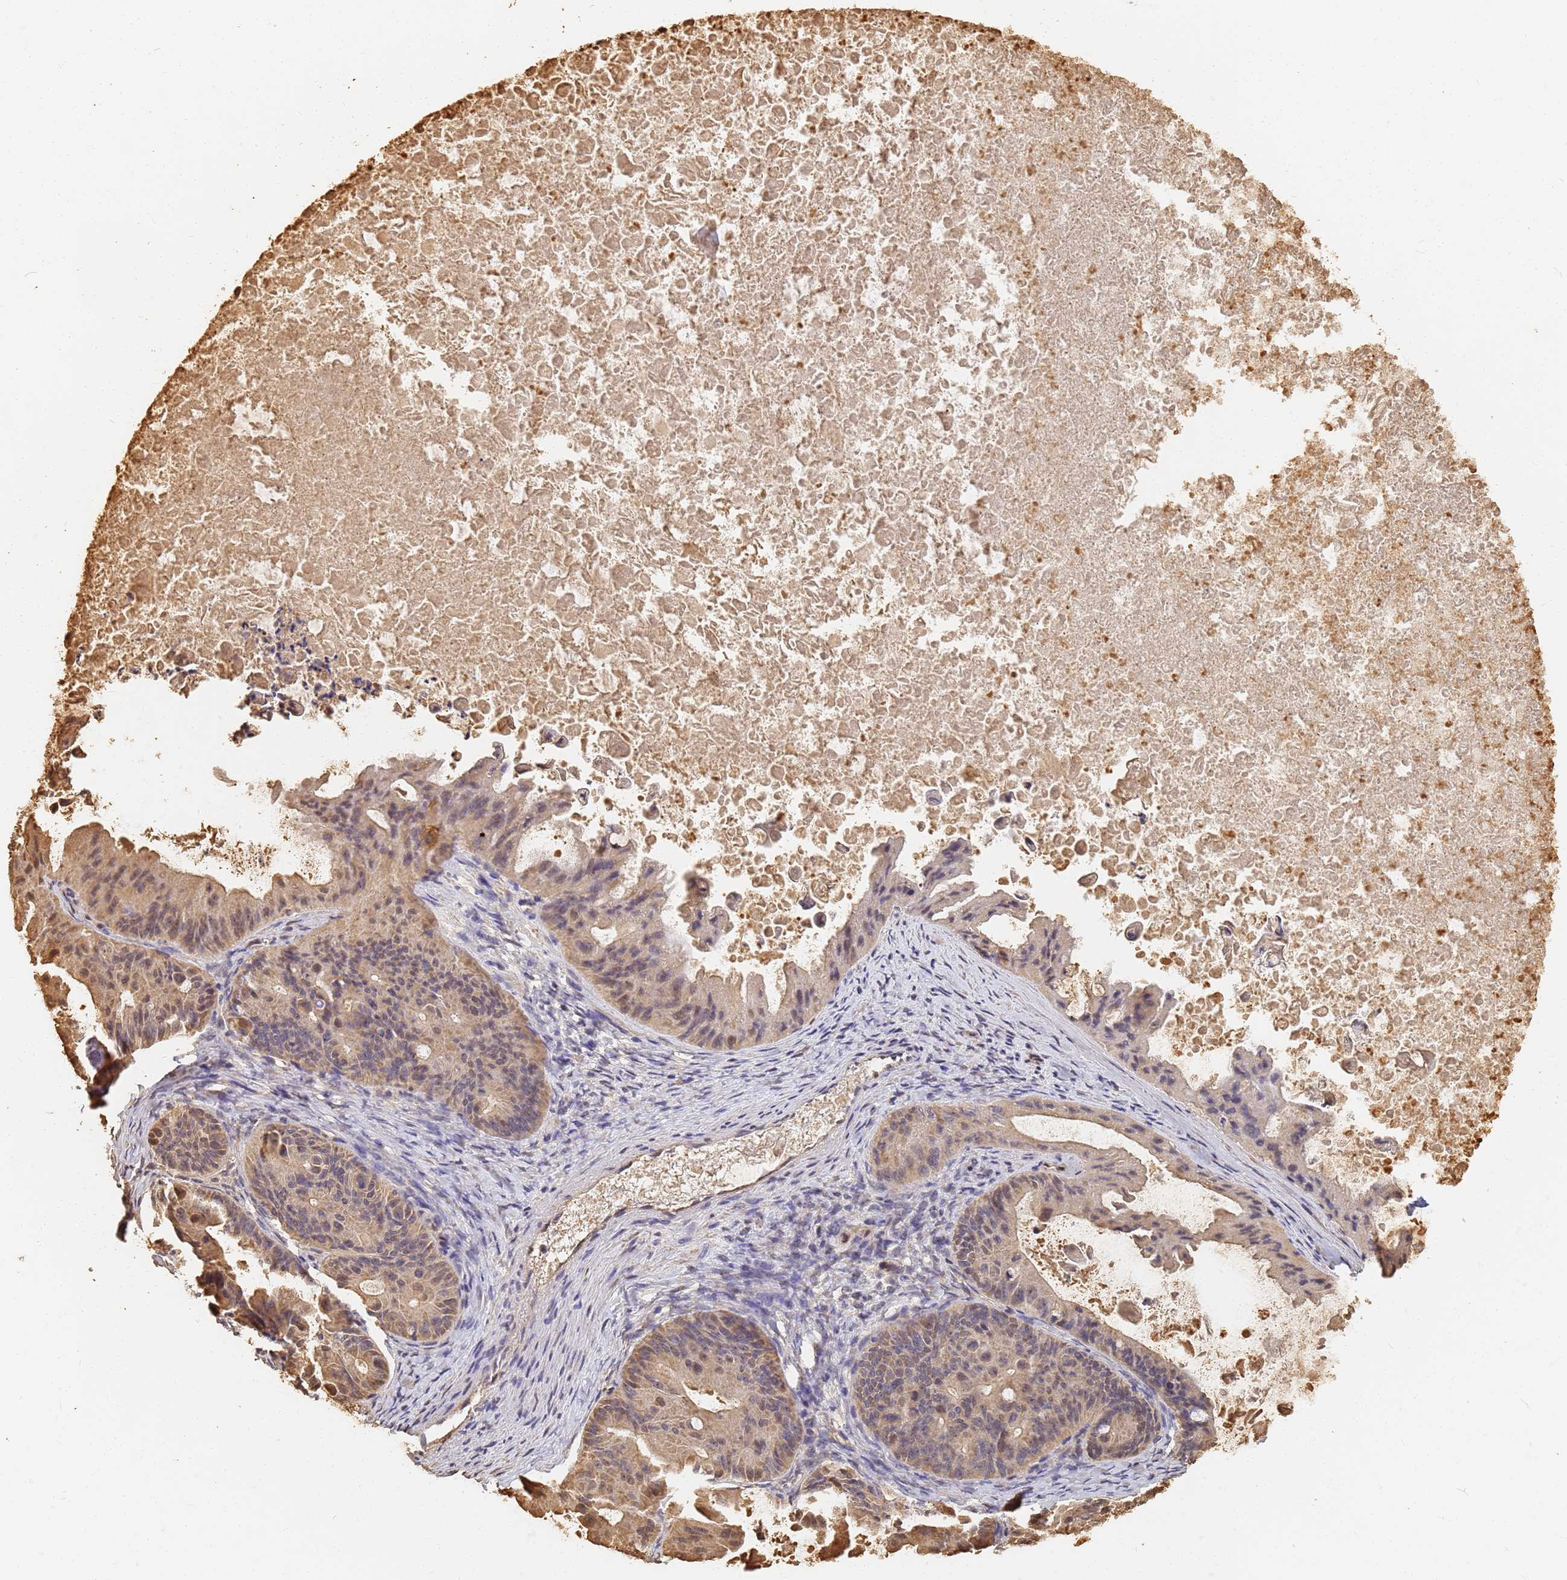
{"staining": {"intensity": "moderate", "quantity": "25%-75%", "location": "nuclear"}, "tissue": "ovarian cancer", "cell_type": "Tumor cells", "image_type": "cancer", "snomed": [{"axis": "morphology", "description": "Cystadenocarcinoma, mucinous, NOS"}, {"axis": "topography", "description": "Ovary"}], "caption": "Brown immunohistochemical staining in mucinous cystadenocarcinoma (ovarian) displays moderate nuclear staining in about 25%-75% of tumor cells.", "gene": "JAK2", "patient": {"sex": "female", "age": 37}}